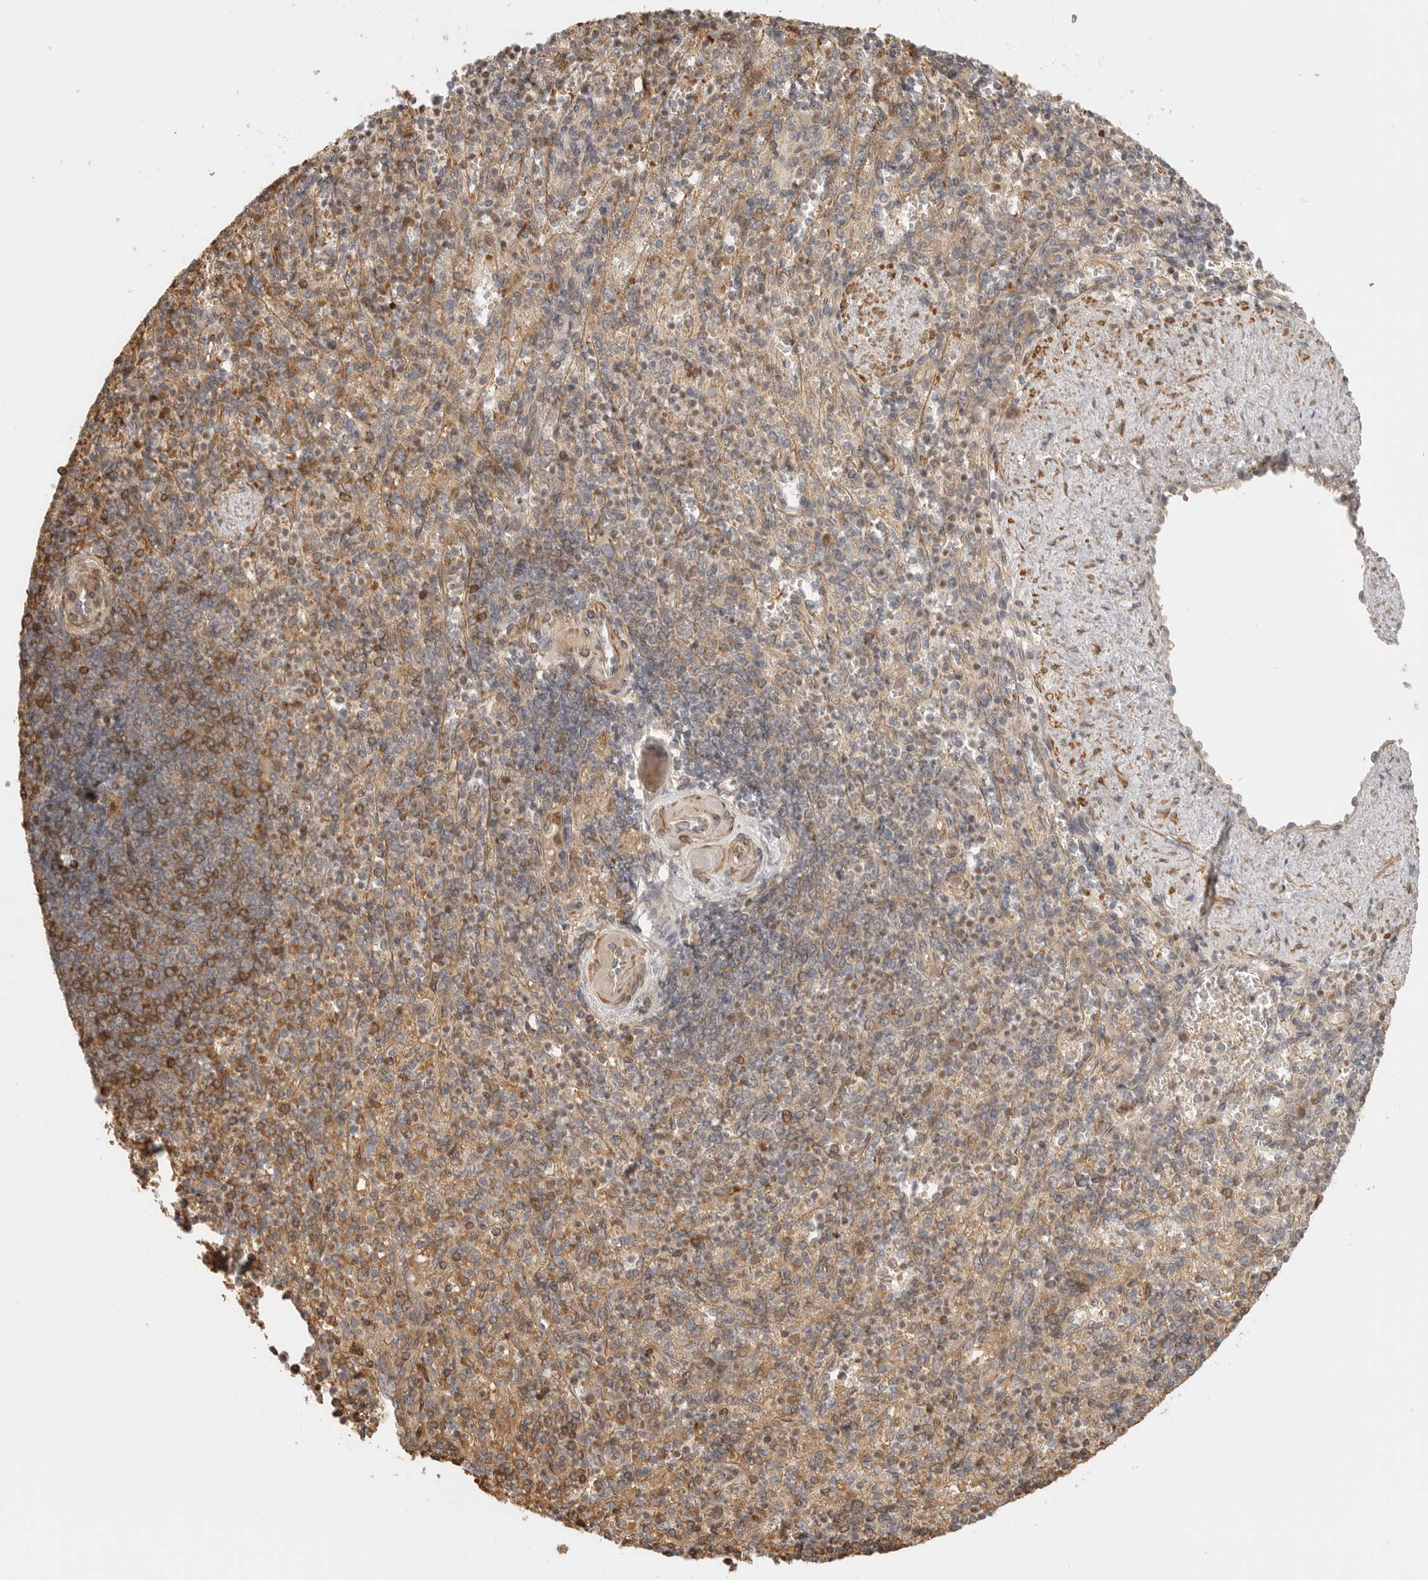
{"staining": {"intensity": "moderate", "quantity": ">75%", "location": "cytoplasmic/membranous"}, "tissue": "spleen", "cell_type": "Cells in red pulp", "image_type": "normal", "snomed": [{"axis": "morphology", "description": "Normal tissue, NOS"}, {"axis": "topography", "description": "Spleen"}], "caption": "A medium amount of moderate cytoplasmic/membranous expression is present in approximately >75% of cells in red pulp in normal spleen.", "gene": "CCPG1", "patient": {"sex": "female", "age": 74}}